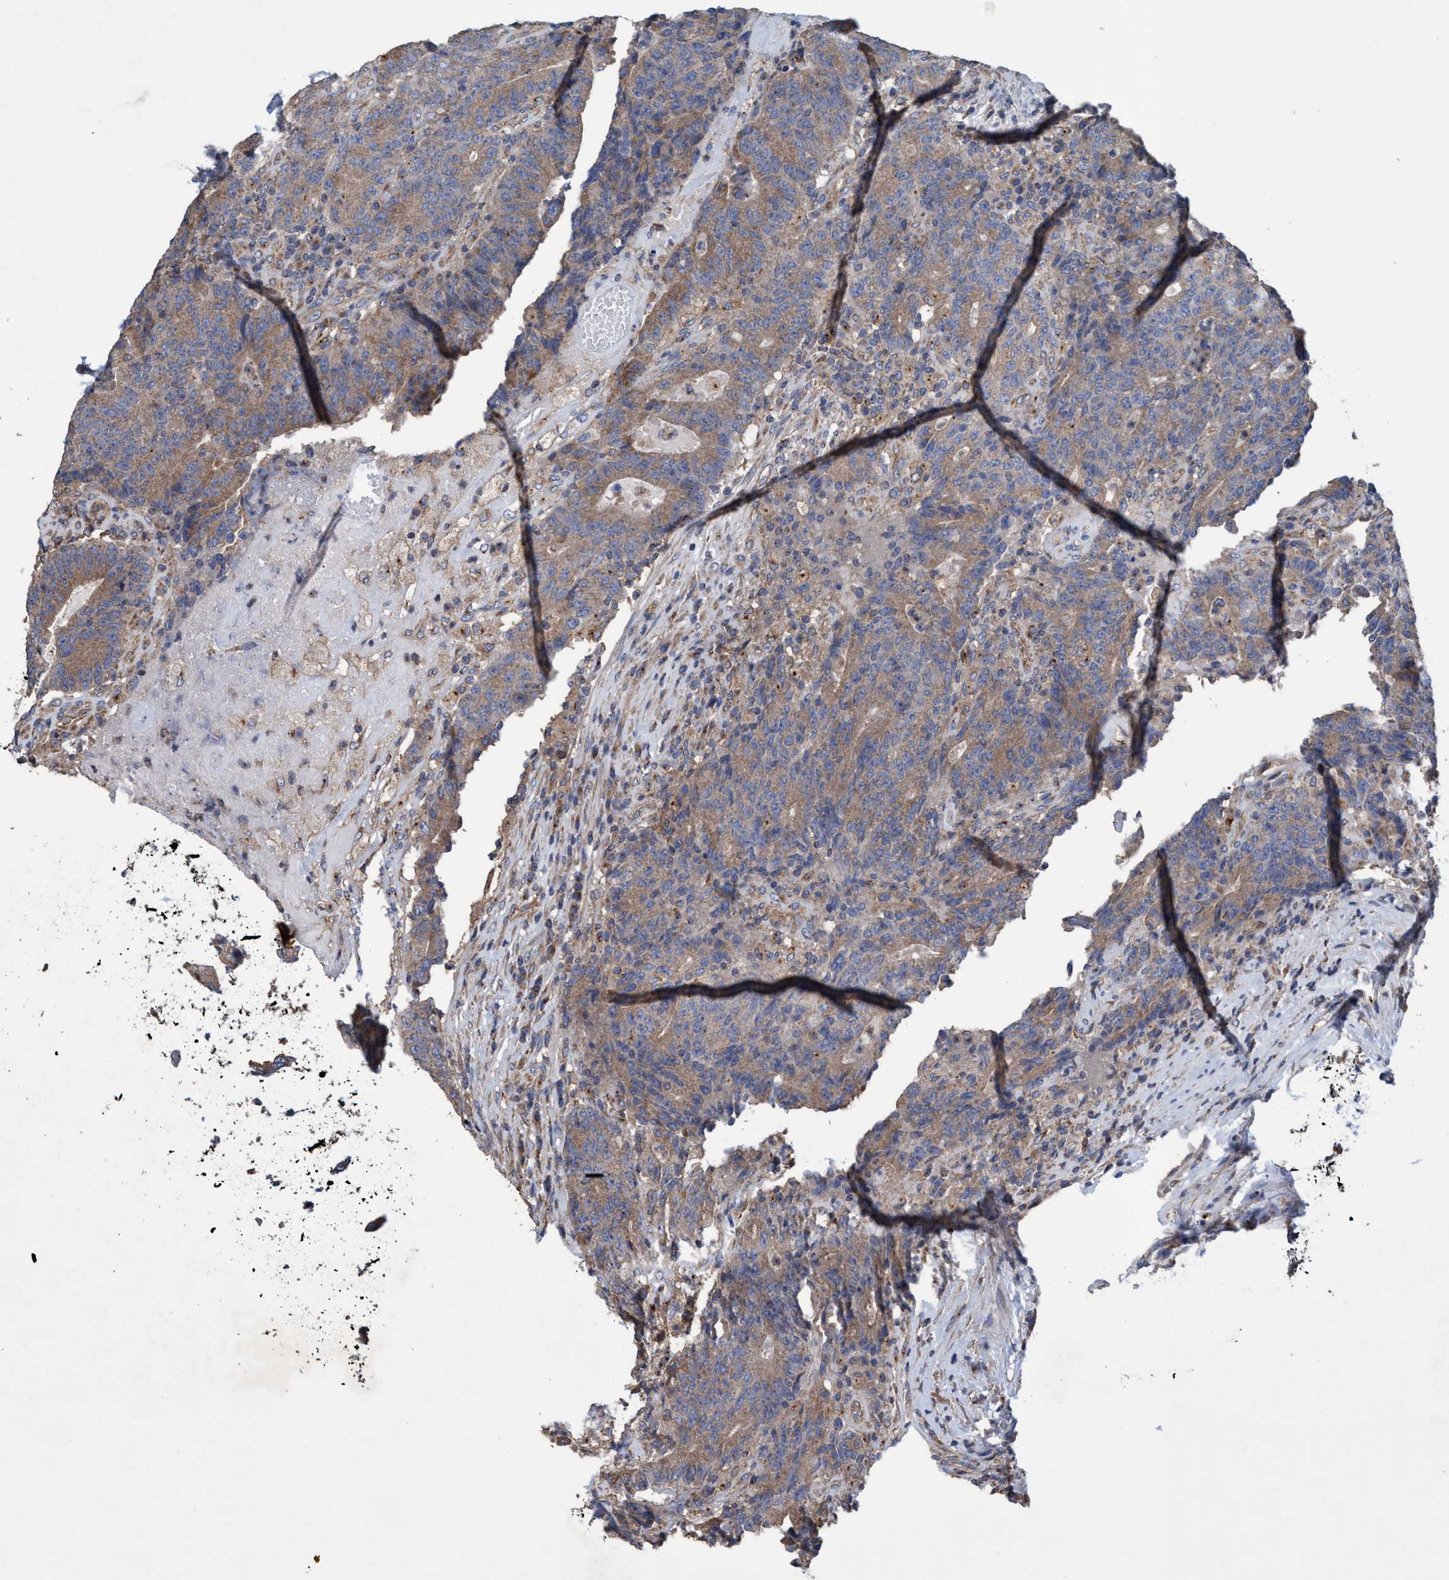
{"staining": {"intensity": "moderate", "quantity": ">75%", "location": "cytoplasmic/membranous"}, "tissue": "colorectal cancer", "cell_type": "Tumor cells", "image_type": "cancer", "snomed": [{"axis": "morphology", "description": "Normal tissue, NOS"}, {"axis": "morphology", "description": "Adenocarcinoma, NOS"}, {"axis": "topography", "description": "Colon"}], "caption": "Immunohistochemical staining of human colorectal adenocarcinoma demonstrates medium levels of moderate cytoplasmic/membranous expression in about >75% of tumor cells.", "gene": "BICD2", "patient": {"sex": "female", "age": 75}}